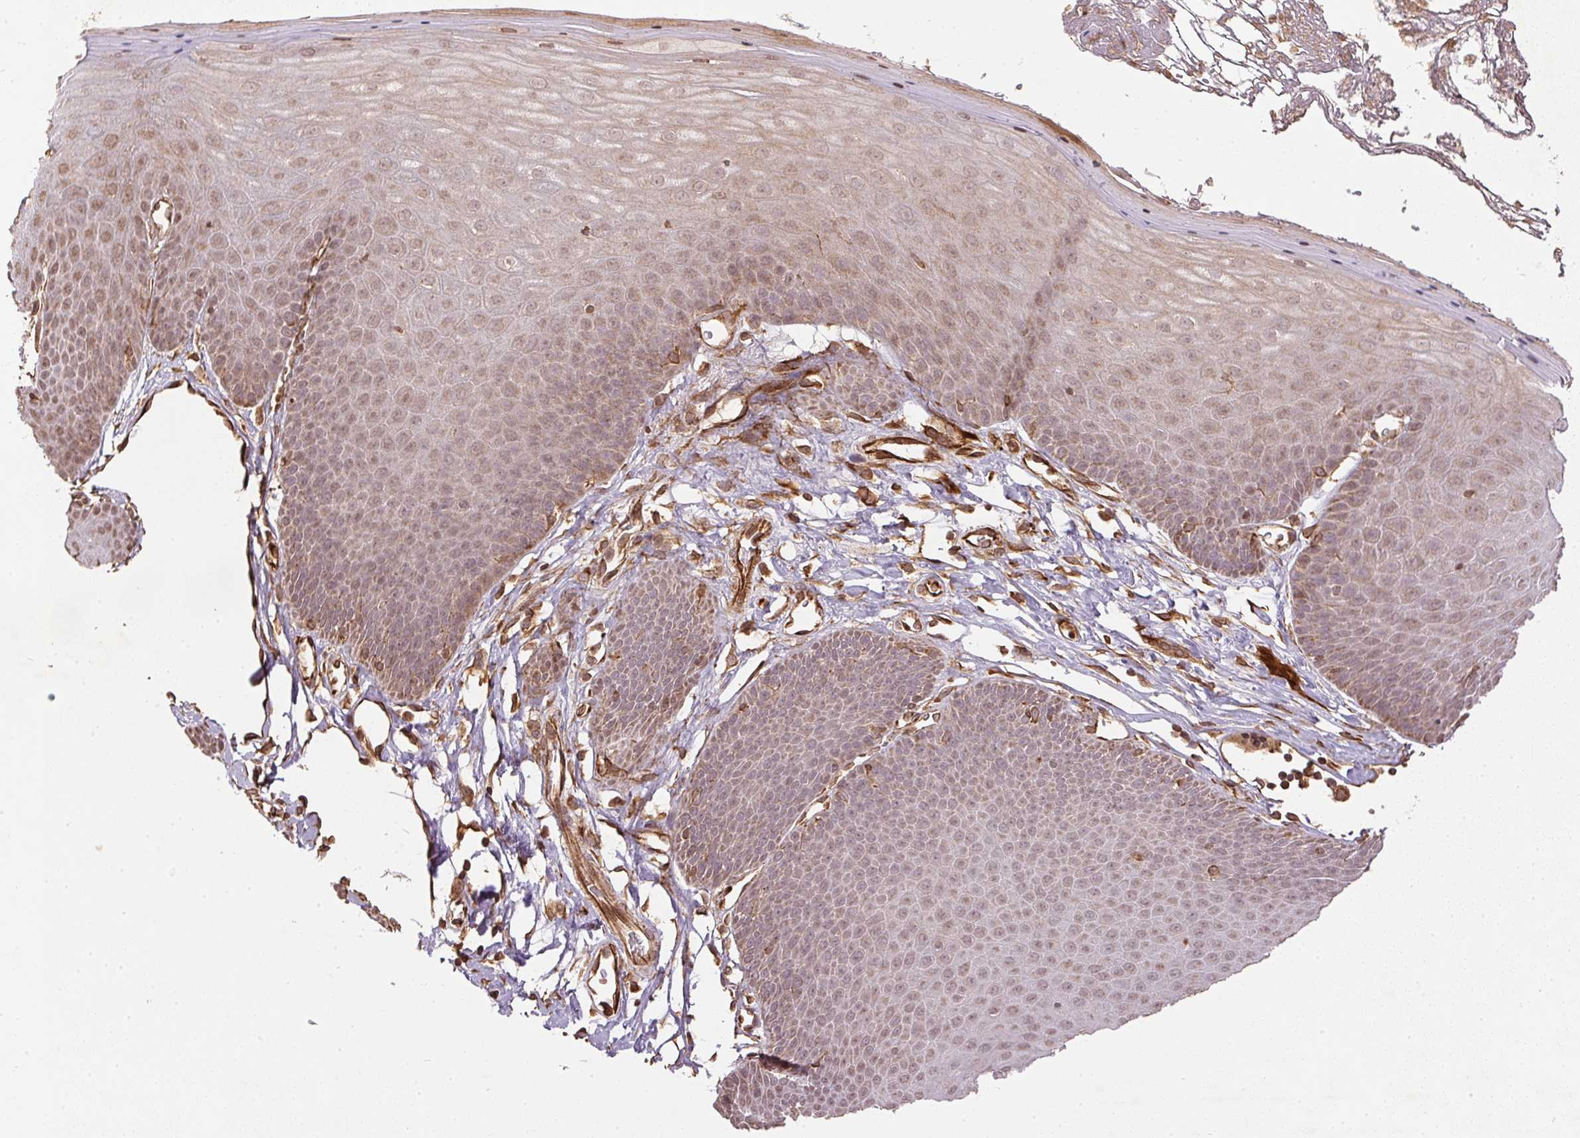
{"staining": {"intensity": "weak", "quantity": ">75%", "location": "cytoplasmic/membranous"}, "tissue": "skin", "cell_type": "Epidermal cells", "image_type": "normal", "snomed": [{"axis": "morphology", "description": "Normal tissue, NOS"}, {"axis": "topography", "description": "Anal"}], "caption": "This is an image of IHC staining of unremarkable skin, which shows weak expression in the cytoplasmic/membranous of epidermal cells.", "gene": "SPRED2", "patient": {"sex": "male", "age": 53}}